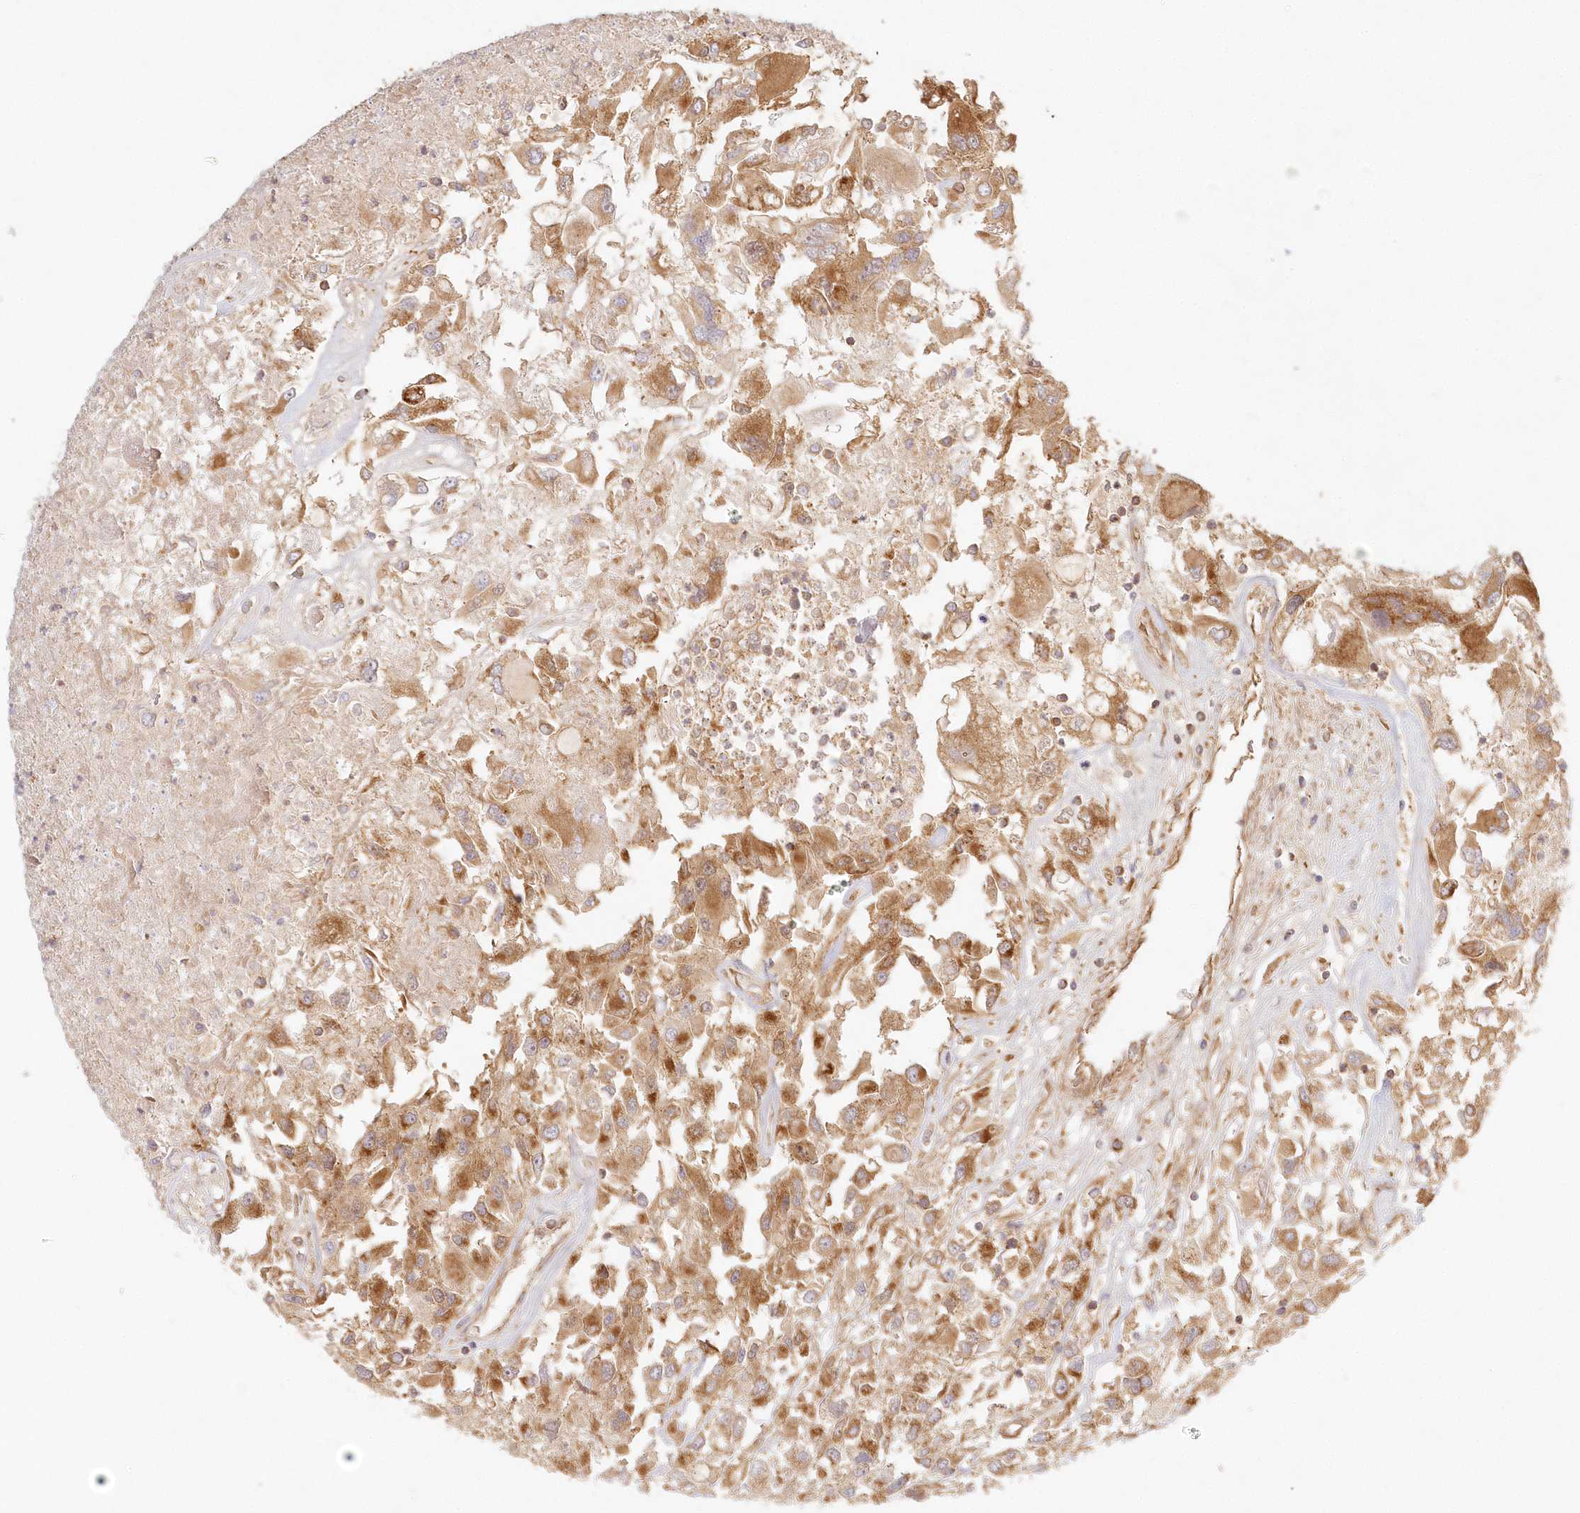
{"staining": {"intensity": "moderate", "quantity": ">75%", "location": "cytoplasmic/membranous"}, "tissue": "renal cancer", "cell_type": "Tumor cells", "image_type": "cancer", "snomed": [{"axis": "morphology", "description": "Adenocarcinoma, NOS"}, {"axis": "topography", "description": "Kidney"}], "caption": "Human renal cancer (adenocarcinoma) stained with a brown dye reveals moderate cytoplasmic/membranous positive staining in about >75% of tumor cells.", "gene": "KIAA0232", "patient": {"sex": "female", "age": 52}}